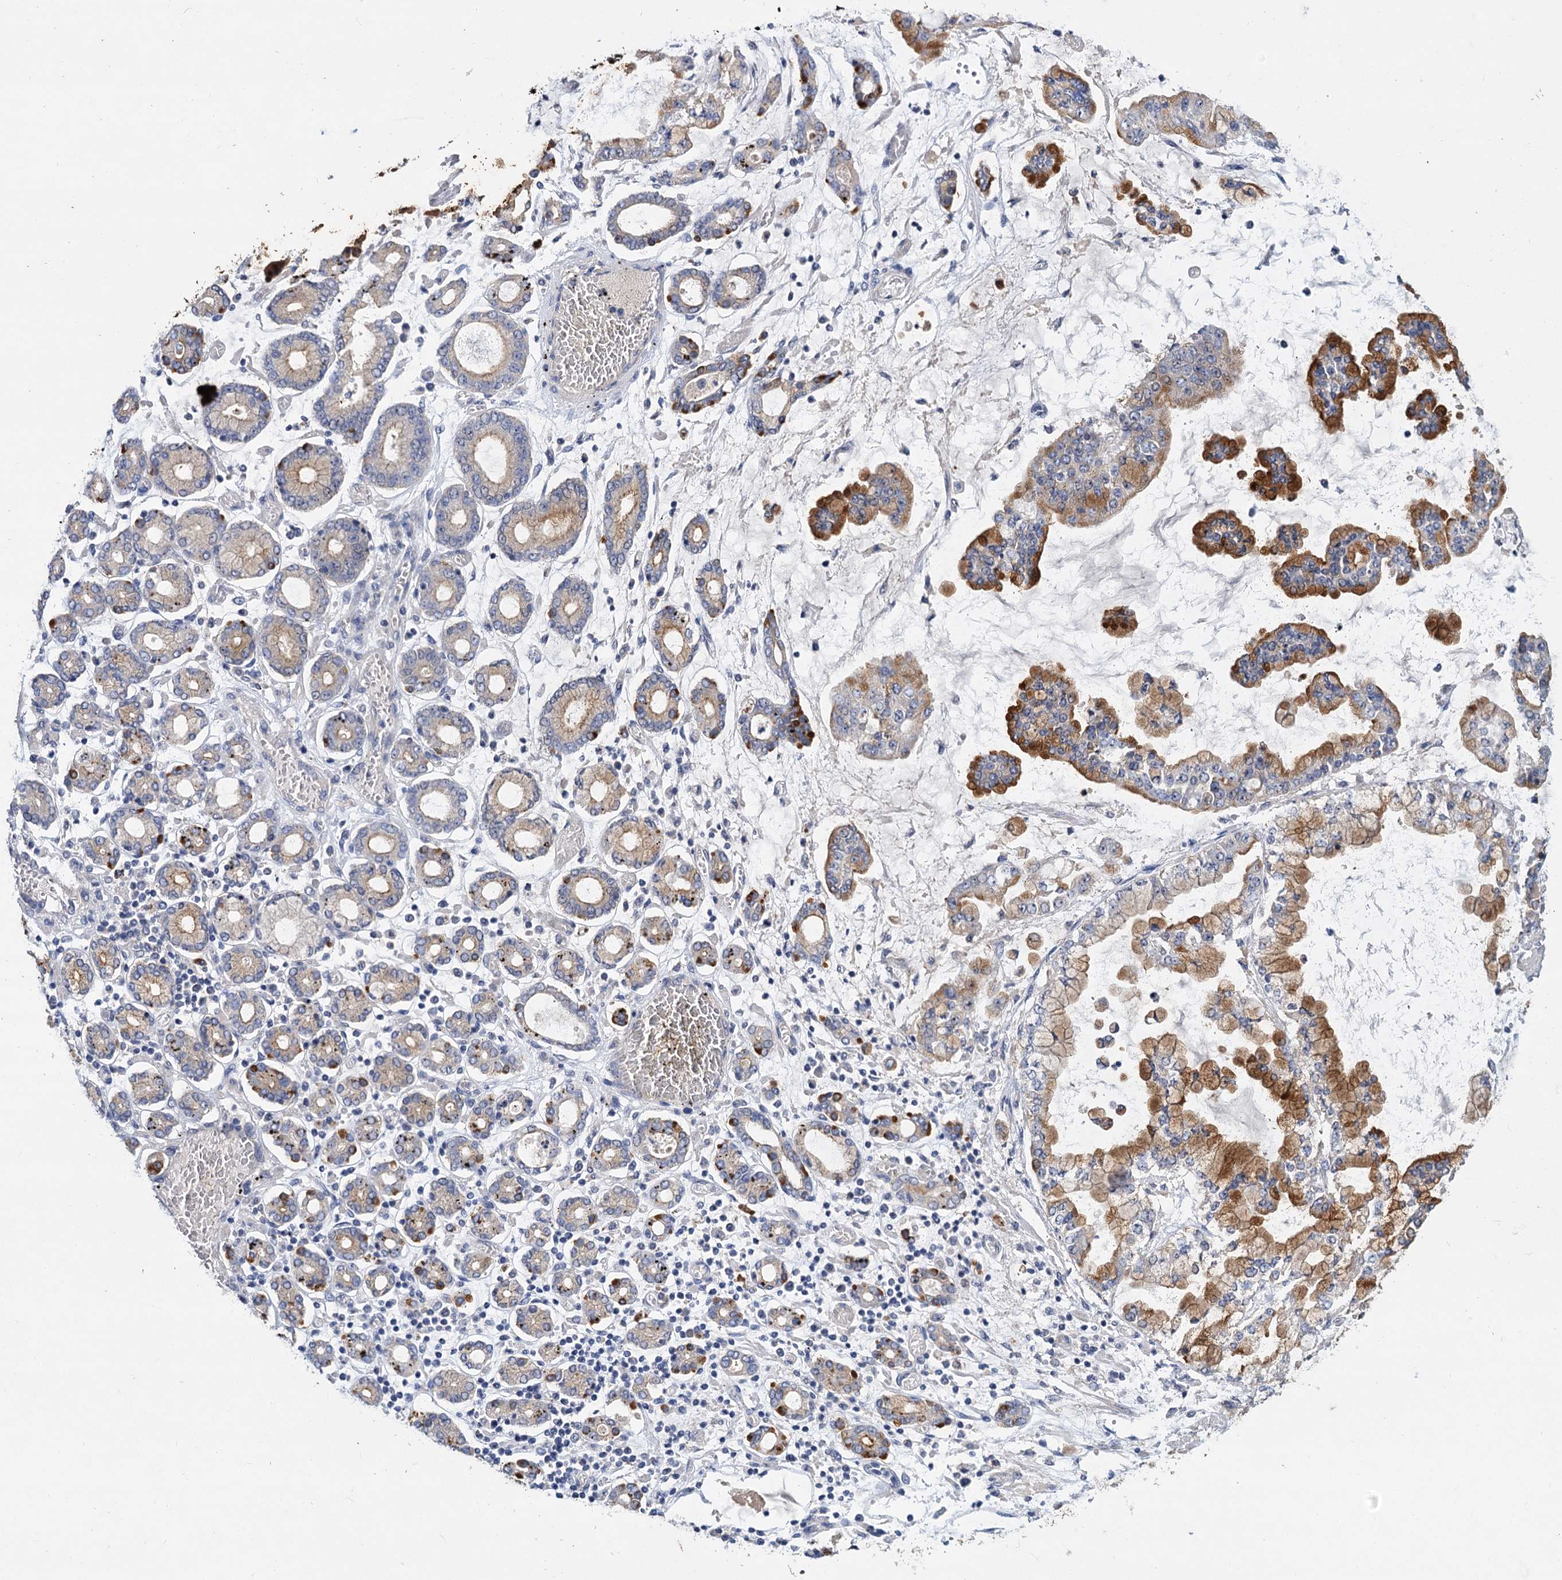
{"staining": {"intensity": "strong", "quantity": "25%-75%", "location": "cytoplasmic/membranous"}, "tissue": "stomach cancer", "cell_type": "Tumor cells", "image_type": "cancer", "snomed": [{"axis": "morphology", "description": "Normal tissue, NOS"}, {"axis": "morphology", "description": "Adenocarcinoma, NOS"}, {"axis": "topography", "description": "Stomach, upper"}, {"axis": "topography", "description": "Stomach"}], "caption": "This image shows immunohistochemistry staining of adenocarcinoma (stomach), with high strong cytoplasmic/membranous expression in about 25%-75% of tumor cells.", "gene": "ATP9A", "patient": {"sex": "male", "age": 76}}